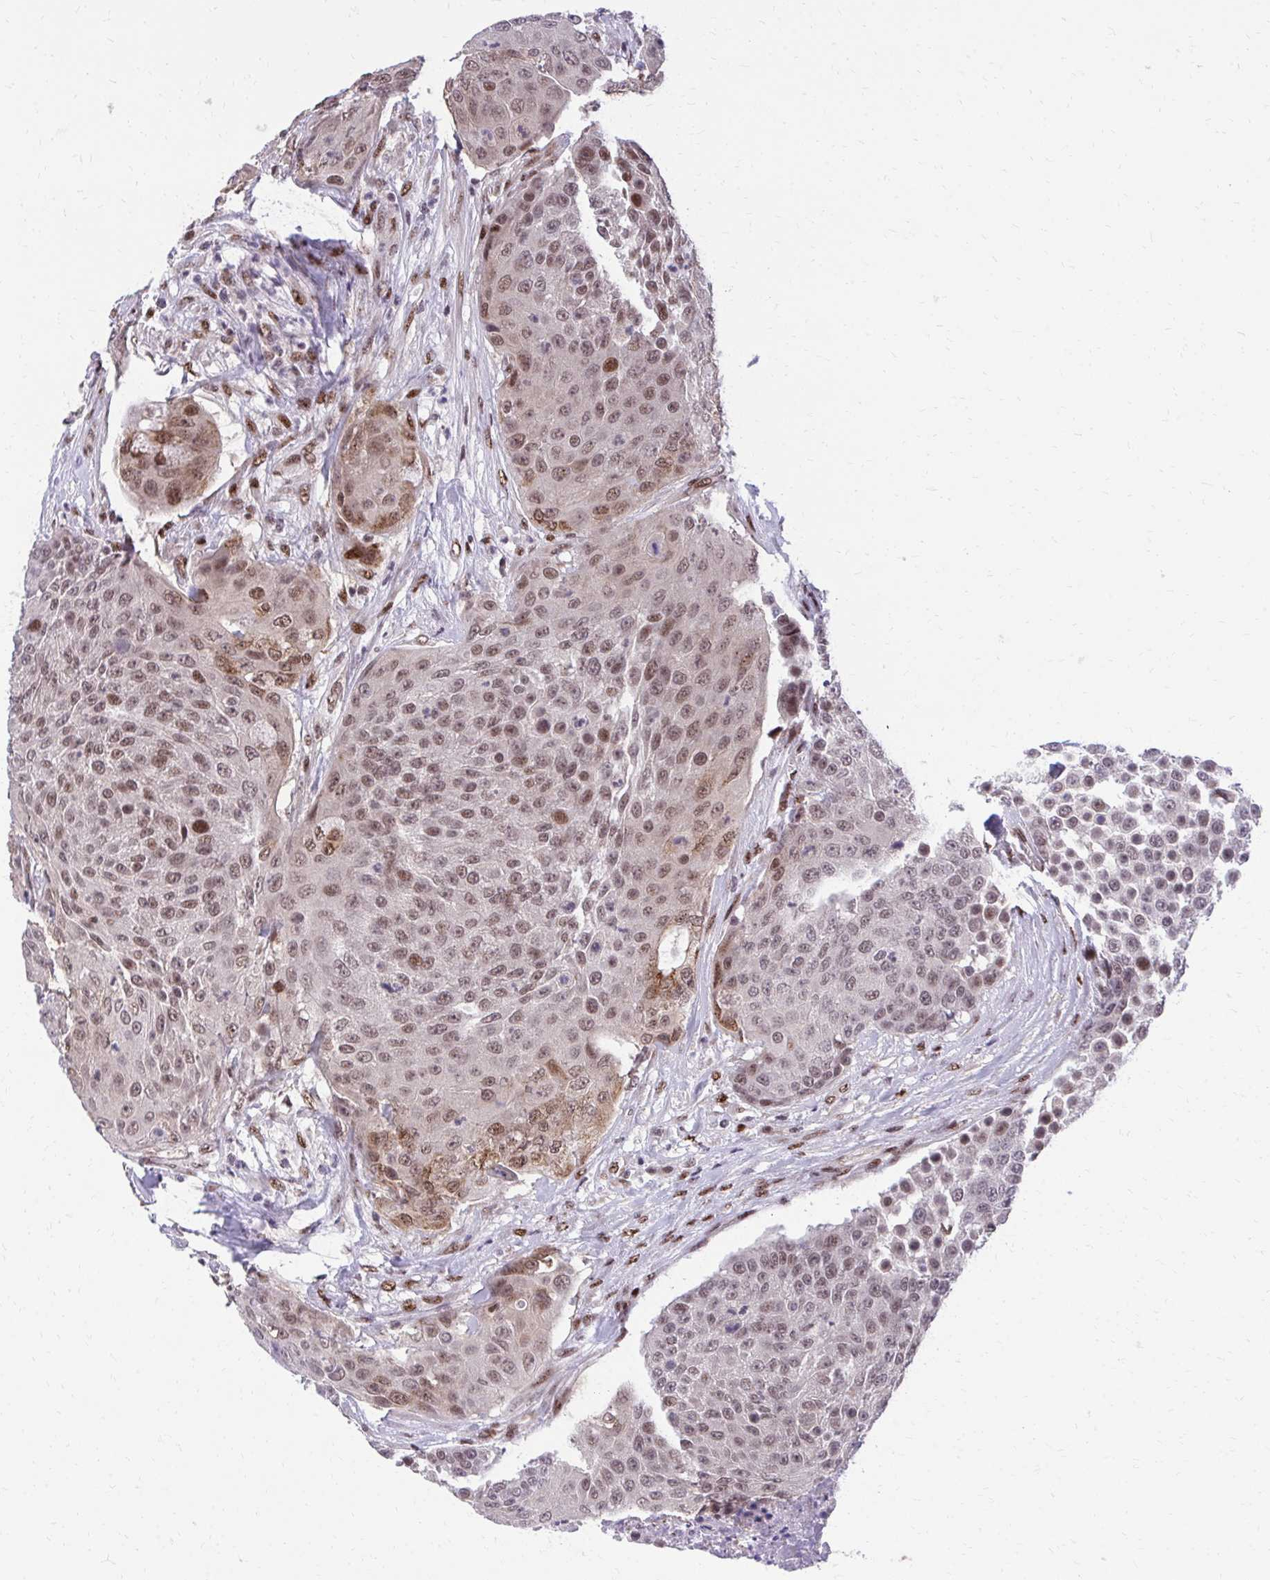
{"staining": {"intensity": "moderate", "quantity": ">75%", "location": "cytoplasmic/membranous,nuclear"}, "tissue": "urothelial cancer", "cell_type": "Tumor cells", "image_type": "cancer", "snomed": [{"axis": "morphology", "description": "Urothelial carcinoma, High grade"}, {"axis": "topography", "description": "Urinary bladder"}], "caption": "Human urothelial cancer stained for a protein (brown) exhibits moderate cytoplasmic/membranous and nuclear positive positivity in about >75% of tumor cells.", "gene": "HOXA4", "patient": {"sex": "female", "age": 63}}